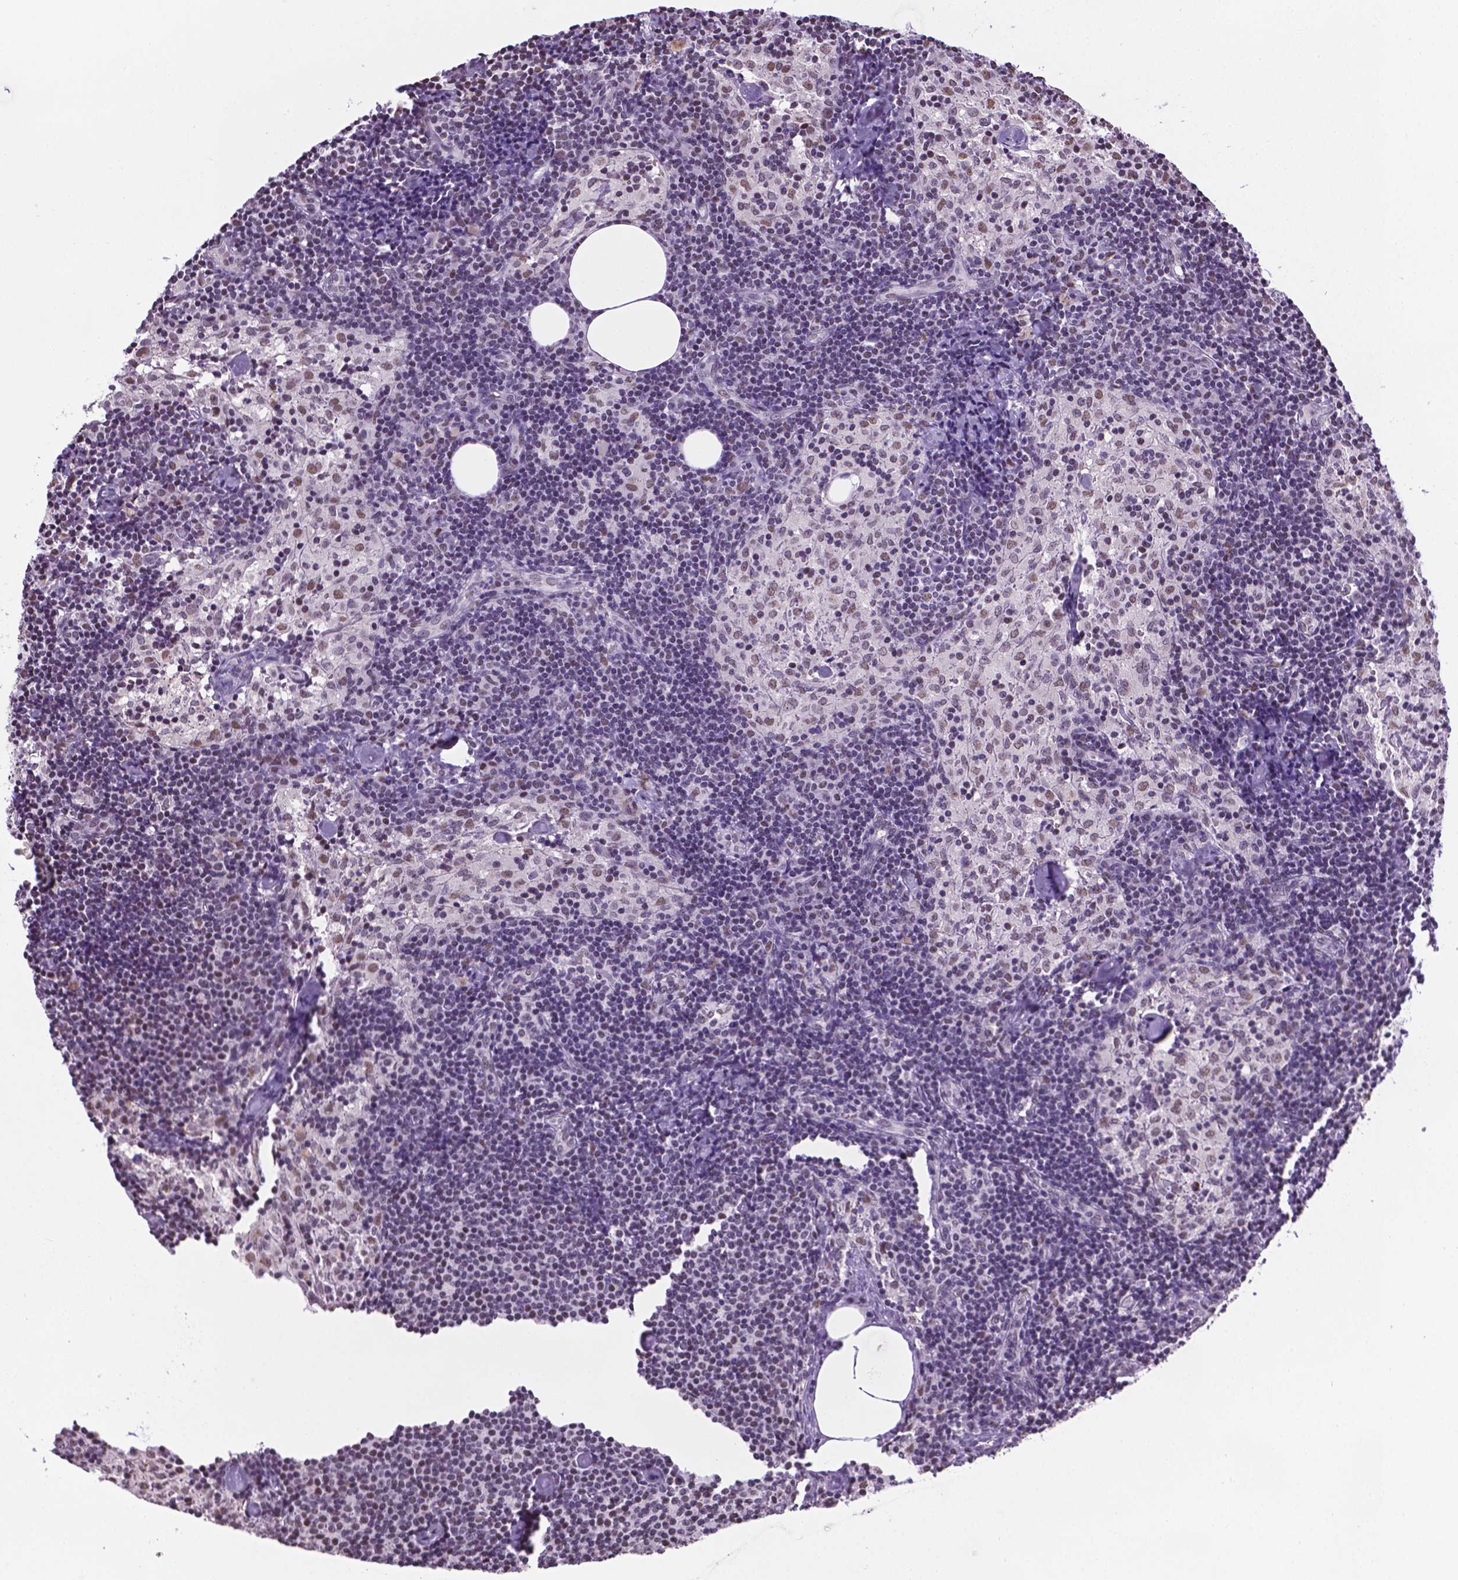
{"staining": {"intensity": "weak", "quantity": "<25%", "location": "nuclear"}, "tissue": "lymph node", "cell_type": "Germinal center cells", "image_type": "normal", "snomed": [{"axis": "morphology", "description": "Normal tissue, NOS"}, {"axis": "topography", "description": "Lymph node"}], "caption": "Human lymph node stained for a protein using immunohistochemistry exhibits no staining in germinal center cells.", "gene": "ABI2", "patient": {"sex": "female", "age": 69}}